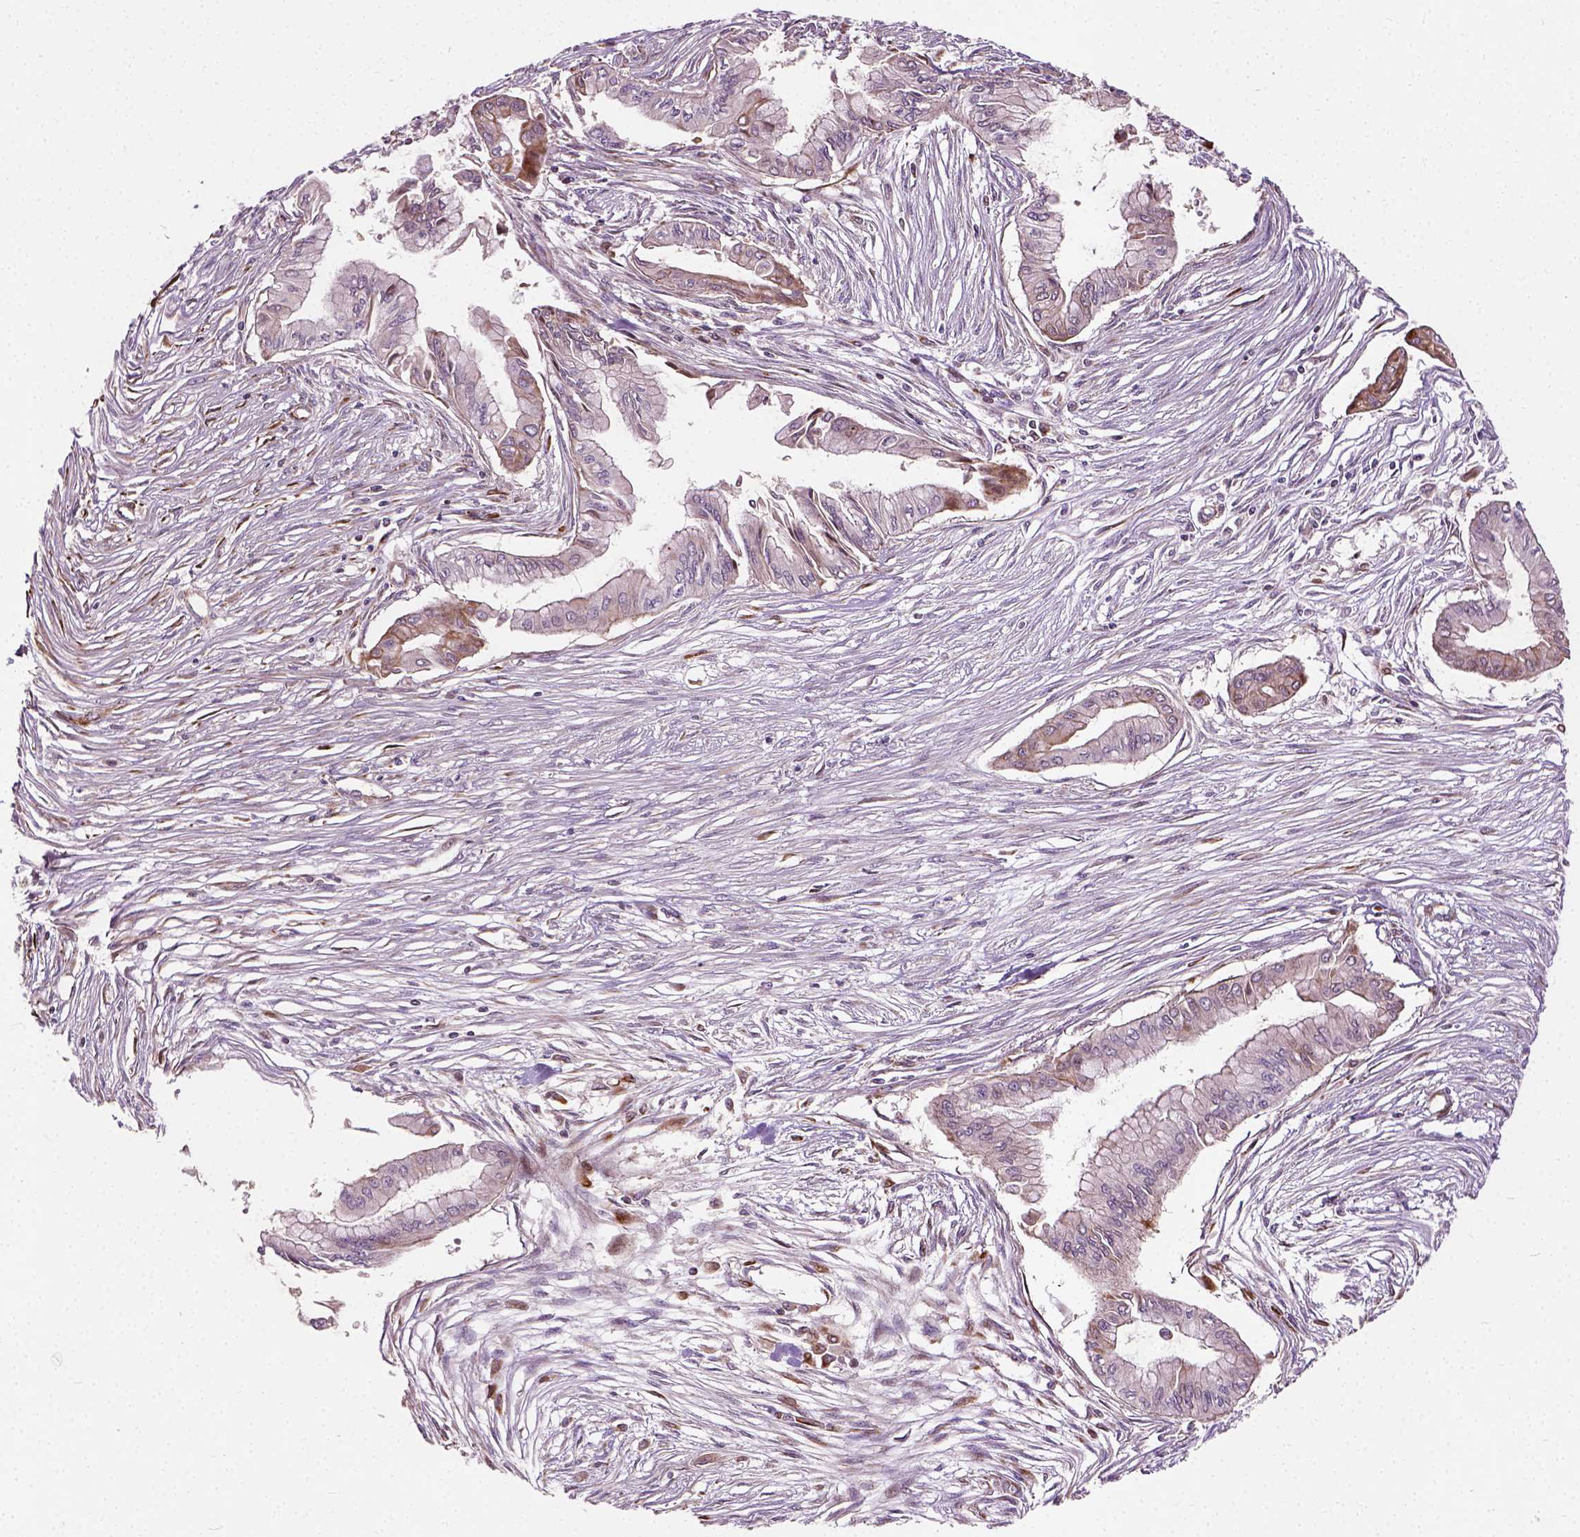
{"staining": {"intensity": "moderate", "quantity": "<25%", "location": "cytoplasmic/membranous"}, "tissue": "pancreatic cancer", "cell_type": "Tumor cells", "image_type": "cancer", "snomed": [{"axis": "morphology", "description": "Adenocarcinoma, NOS"}, {"axis": "topography", "description": "Pancreas"}], "caption": "Protein staining demonstrates moderate cytoplasmic/membranous expression in approximately <25% of tumor cells in pancreatic adenocarcinoma.", "gene": "PKP3", "patient": {"sex": "female", "age": 68}}